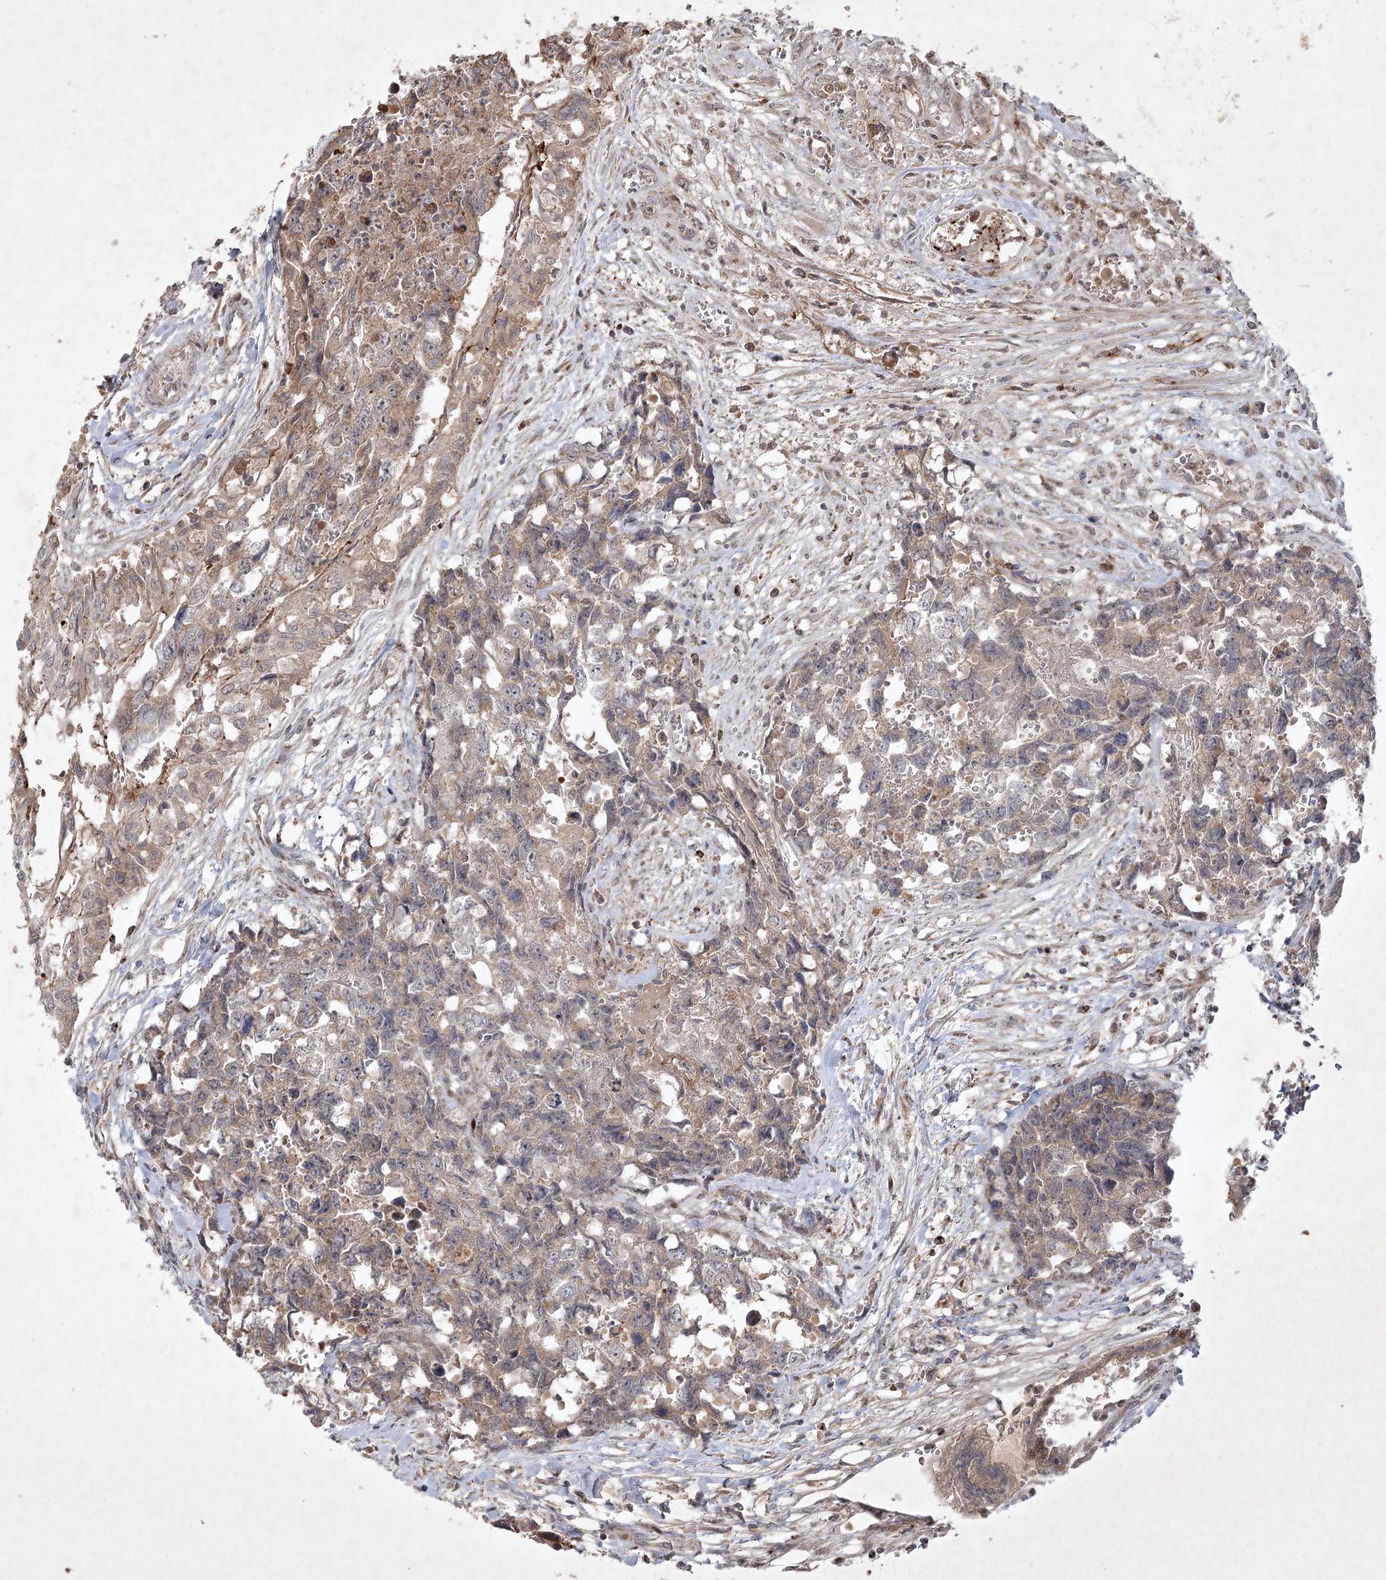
{"staining": {"intensity": "weak", "quantity": ">75%", "location": "cytoplasmic/membranous"}, "tissue": "testis cancer", "cell_type": "Tumor cells", "image_type": "cancer", "snomed": [{"axis": "morphology", "description": "Carcinoma, Embryonal, NOS"}, {"axis": "topography", "description": "Testis"}], "caption": "Embryonal carcinoma (testis) stained with immunohistochemistry (IHC) exhibits weak cytoplasmic/membranous staining in approximately >75% of tumor cells.", "gene": "KBTBD4", "patient": {"sex": "male", "age": 31}}